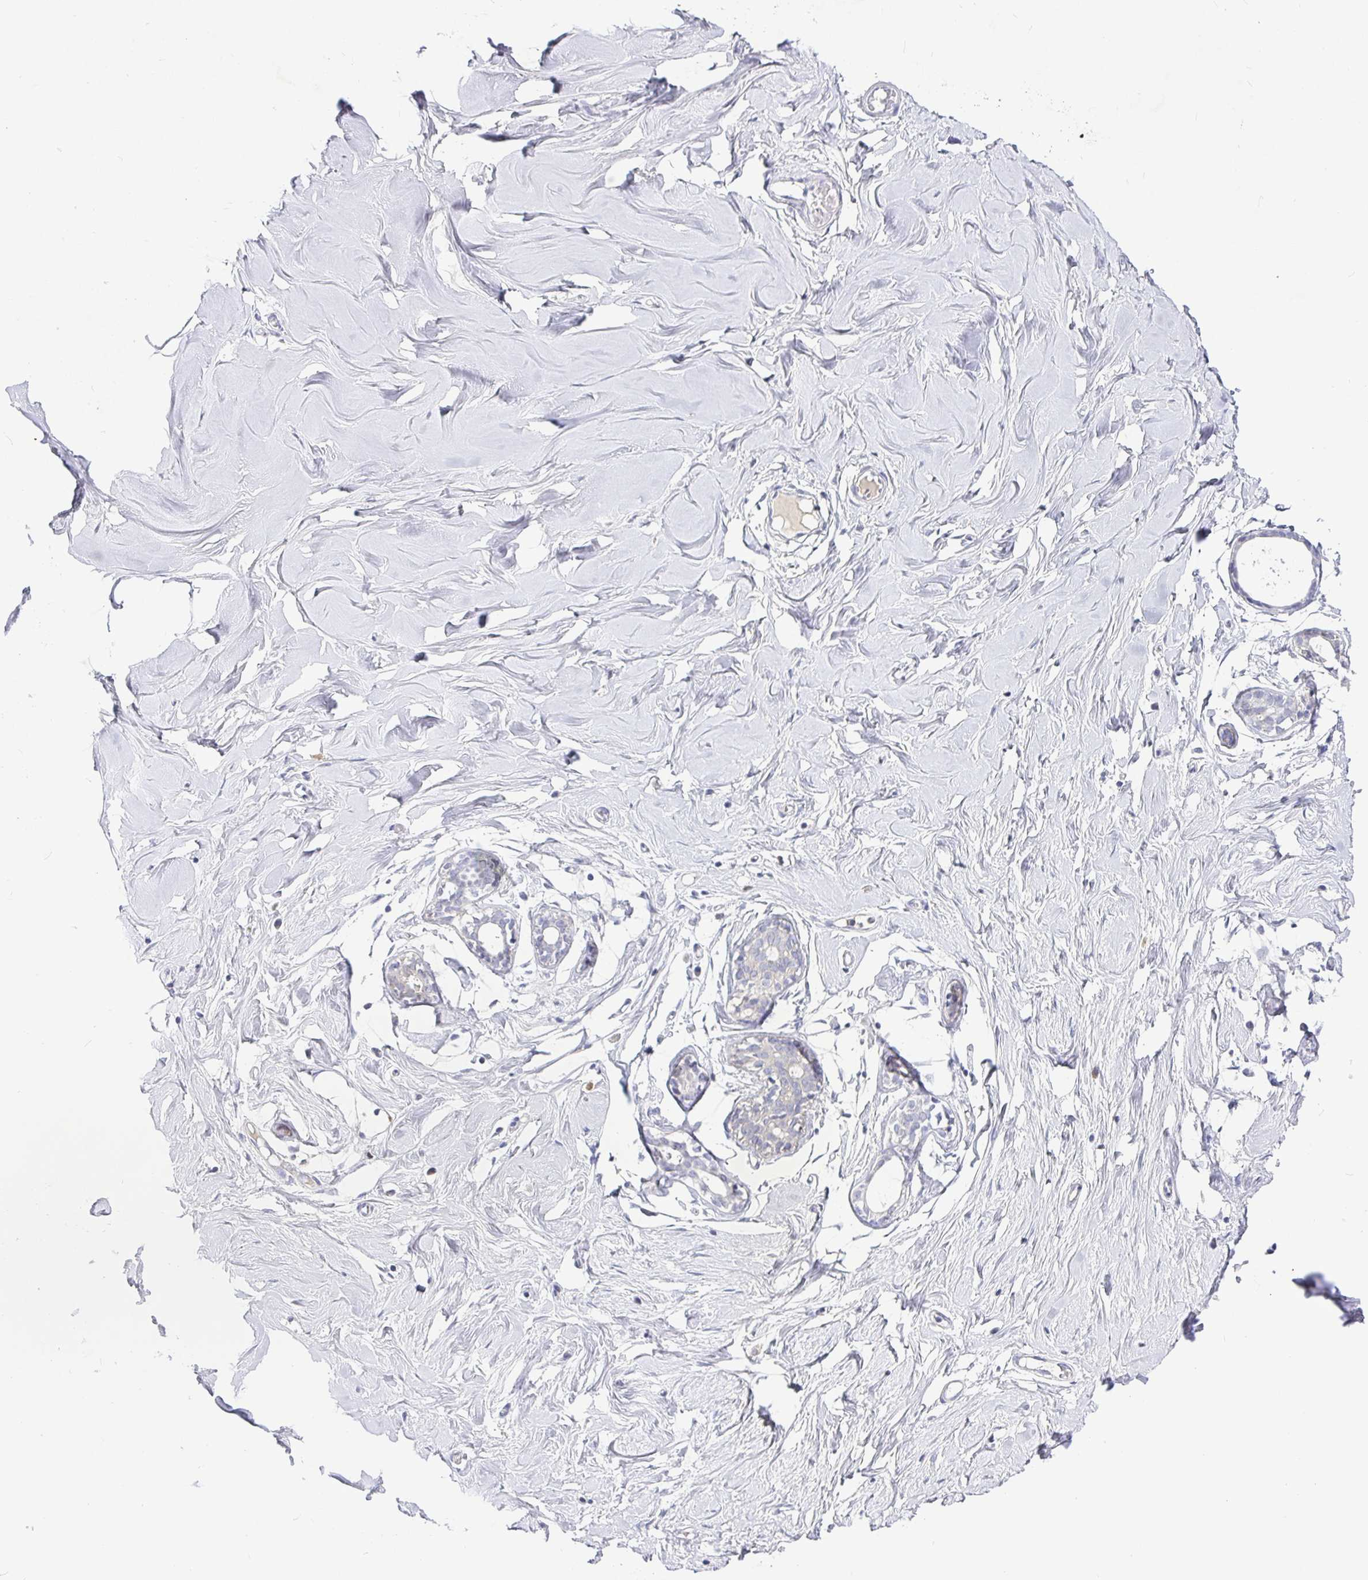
{"staining": {"intensity": "negative", "quantity": "none", "location": "none"}, "tissue": "breast", "cell_type": "Adipocytes", "image_type": "normal", "snomed": [{"axis": "morphology", "description": "Normal tissue, NOS"}, {"axis": "topography", "description": "Breast"}], "caption": "This is an immunohistochemistry micrograph of normal human breast. There is no expression in adipocytes.", "gene": "EZHIP", "patient": {"sex": "female", "age": 27}}